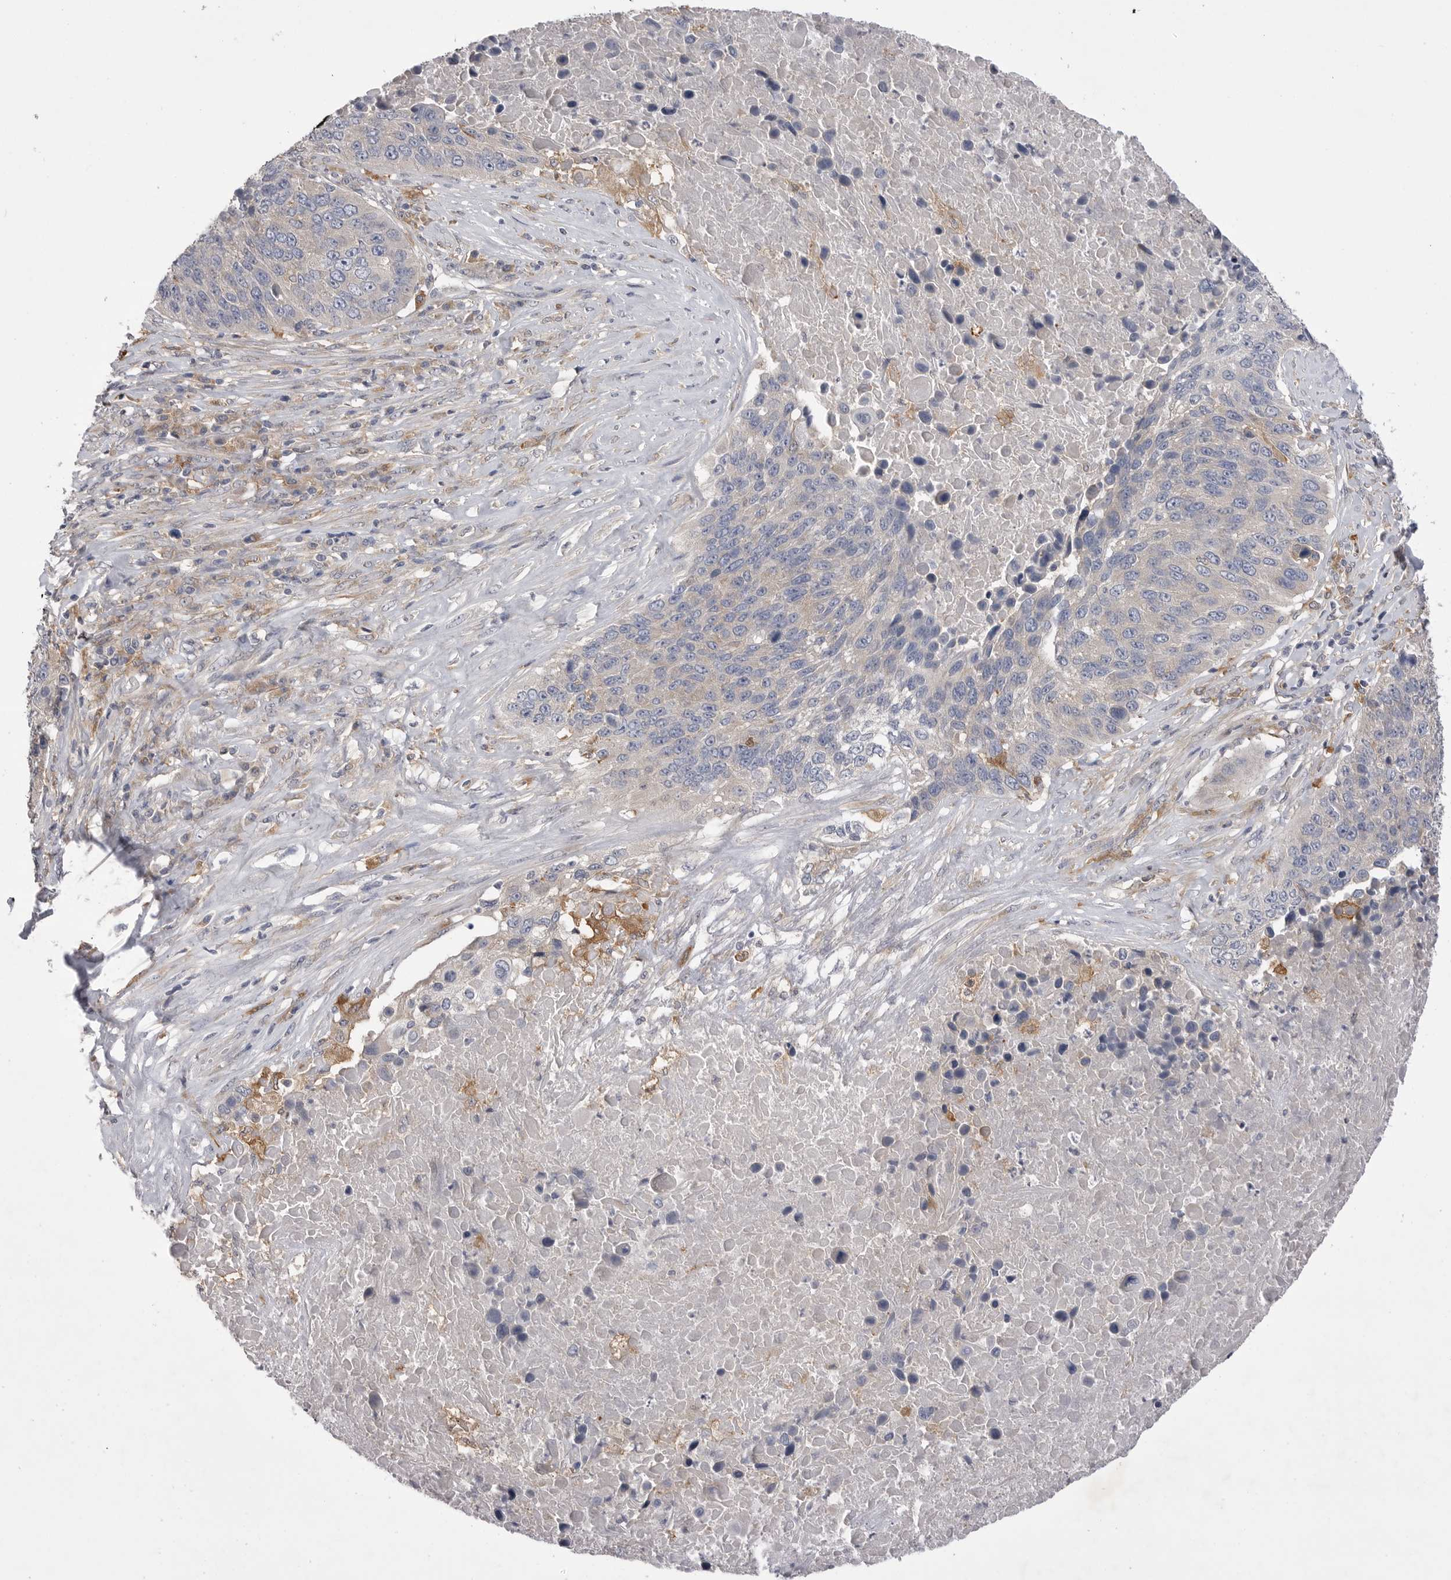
{"staining": {"intensity": "negative", "quantity": "none", "location": "none"}, "tissue": "lung cancer", "cell_type": "Tumor cells", "image_type": "cancer", "snomed": [{"axis": "morphology", "description": "Squamous cell carcinoma, NOS"}, {"axis": "topography", "description": "Lung"}], "caption": "This is a micrograph of IHC staining of lung squamous cell carcinoma, which shows no positivity in tumor cells.", "gene": "VAC14", "patient": {"sex": "male", "age": 66}}